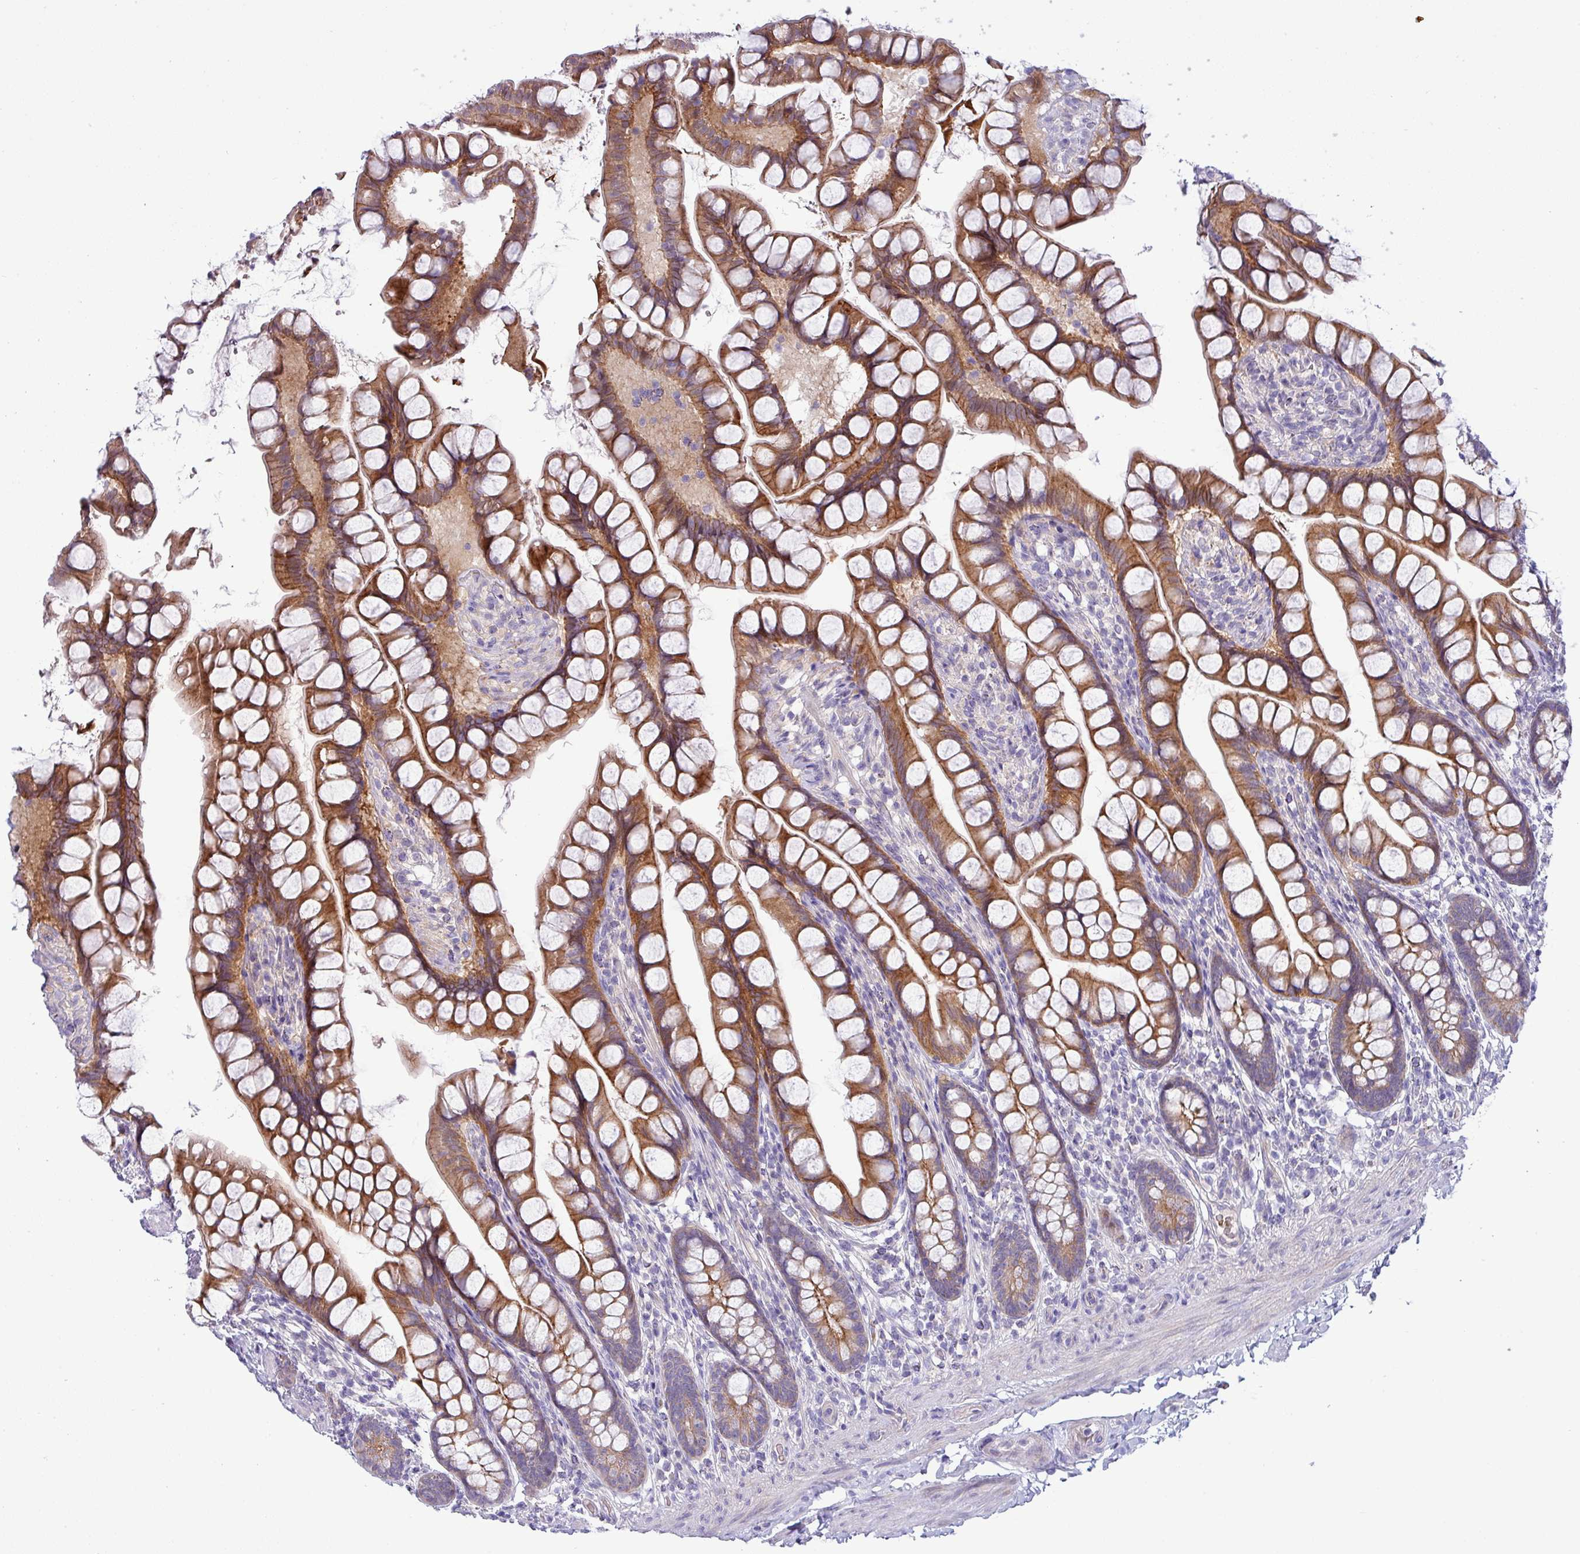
{"staining": {"intensity": "strong", "quantity": ">75%", "location": "cytoplasmic/membranous"}, "tissue": "small intestine", "cell_type": "Glandular cells", "image_type": "normal", "snomed": [{"axis": "morphology", "description": "Normal tissue, NOS"}, {"axis": "topography", "description": "Small intestine"}], "caption": "Human small intestine stained for a protein (brown) reveals strong cytoplasmic/membranous positive expression in approximately >75% of glandular cells.", "gene": "ACAP3", "patient": {"sex": "male", "age": 70}}